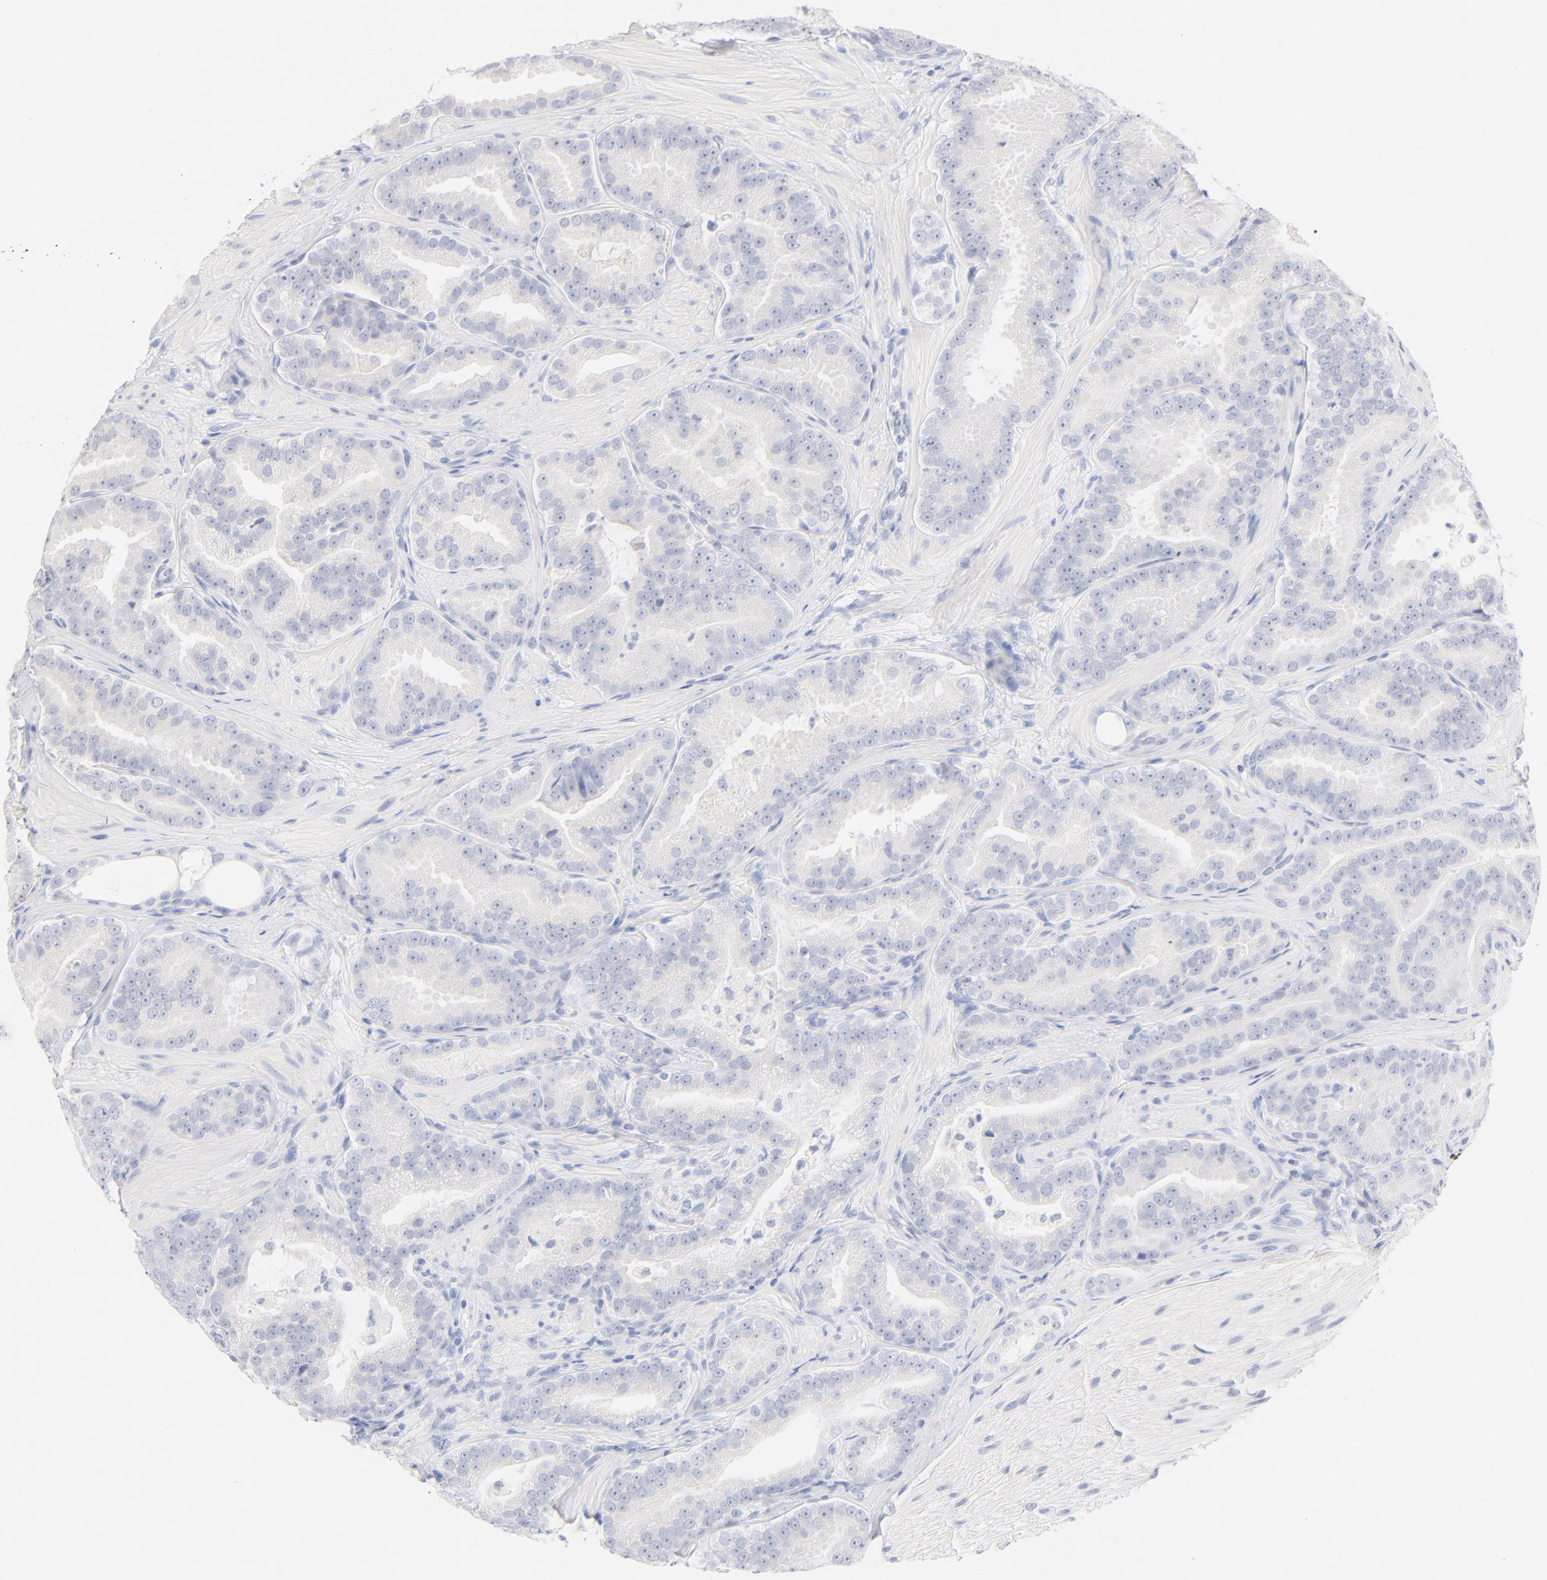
{"staining": {"intensity": "negative", "quantity": "none", "location": "none"}, "tissue": "prostate cancer", "cell_type": "Tumor cells", "image_type": "cancer", "snomed": [{"axis": "morphology", "description": "Adenocarcinoma, Low grade"}, {"axis": "topography", "description": "Prostate"}], "caption": "Tumor cells show no significant staining in prostate cancer.", "gene": "ONECUT1", "patient": {"sex": "male", "age": 59}}